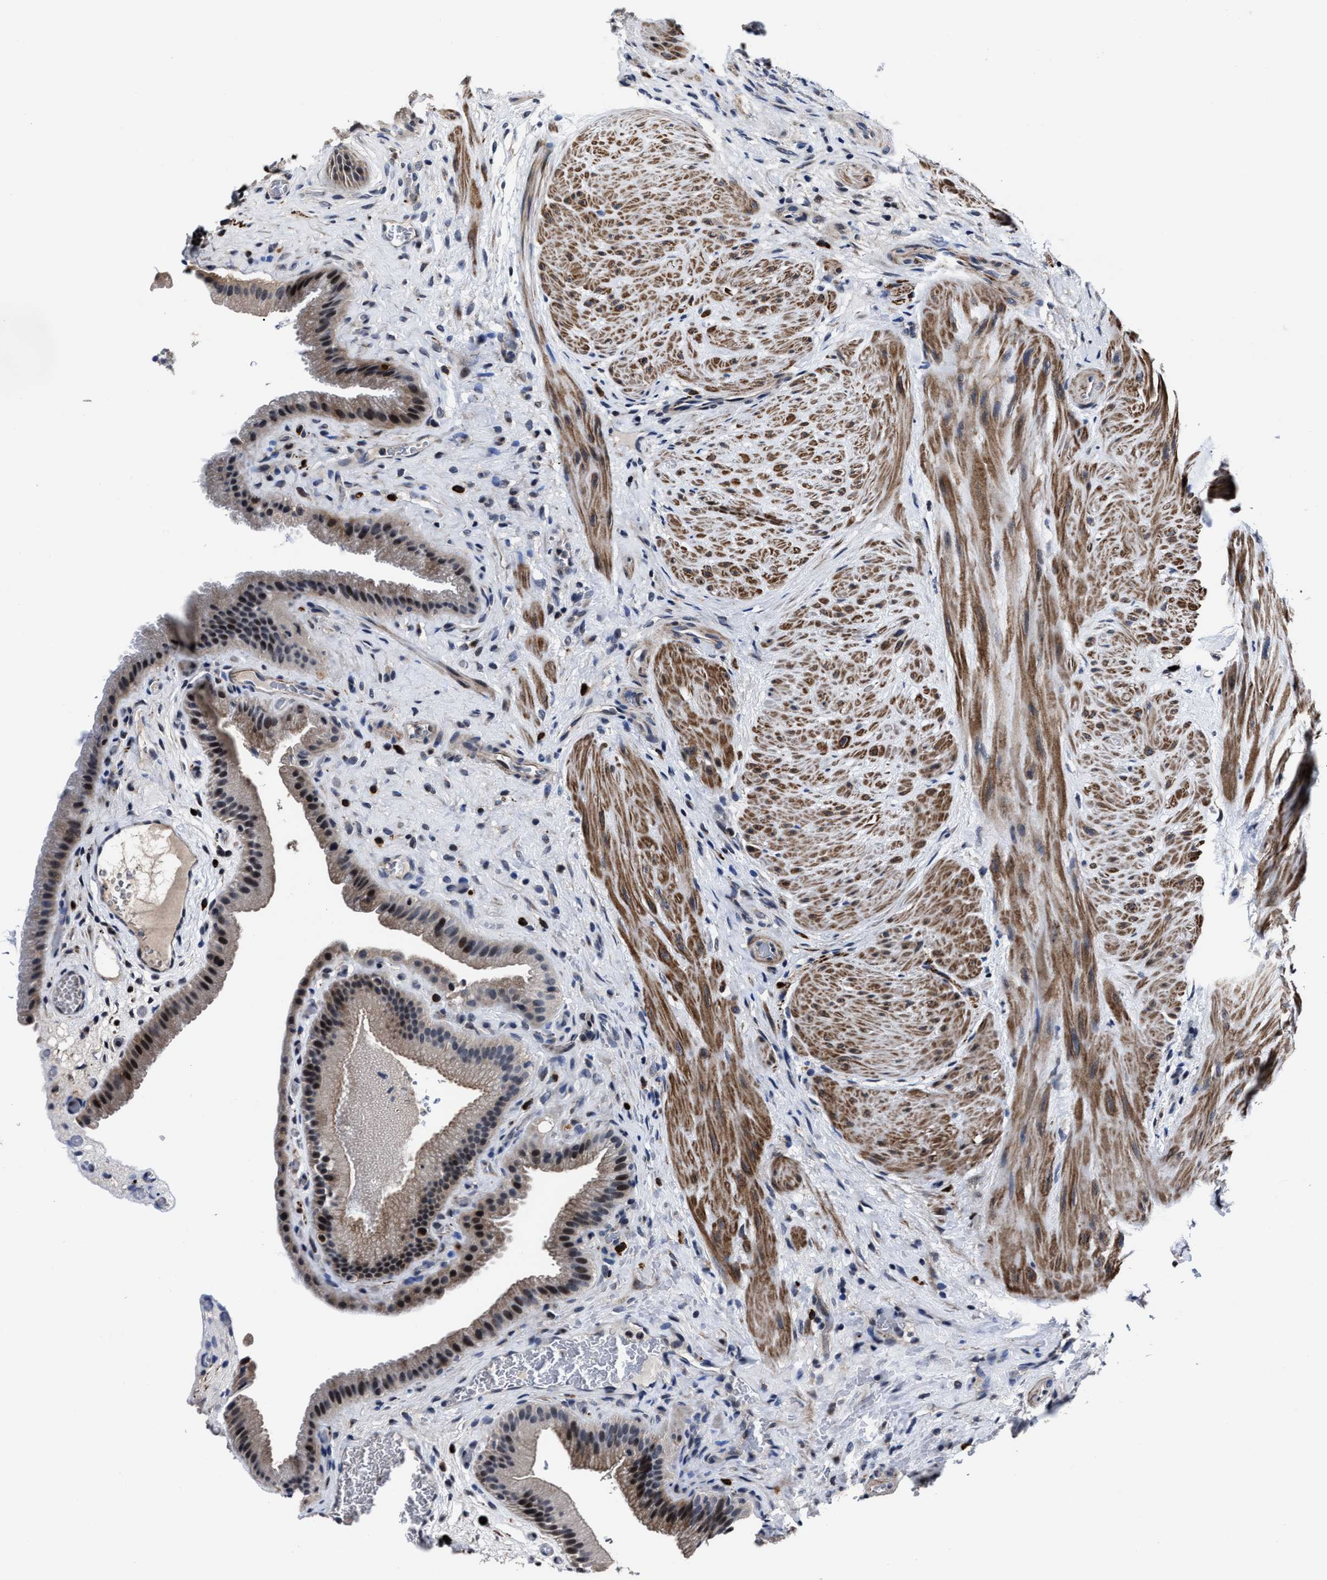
{"staining": {"intensity": "moderate", "quantity": "25%-75%", "location": "cytoplasmic/membranous,nuclear"}, "tissue": "gallbladder", "cell_type": "Glandular cells", "image_type": "normal", "snomed": [{"axis": "morphology", "description": "Normal tissue, NOS"}, {"axis": "topography", "description": "Gallbladder"}], "caption": "Immunohistochemistry (IHC) staining of benign gallbladder, which reveals medium levels of moderate cytoplasmic/membranous,nuclear expression in about 25%-75% of glandular cells indicating moderate cytoplasmic/membranous,nuclear protein staining. The staining was performed using DAB (brown) for protein detection and nuclei were counterstained in hematoxylin (blue).", "gene": "RSBN1L", "patient": {"sex": "male", "age": 49}}